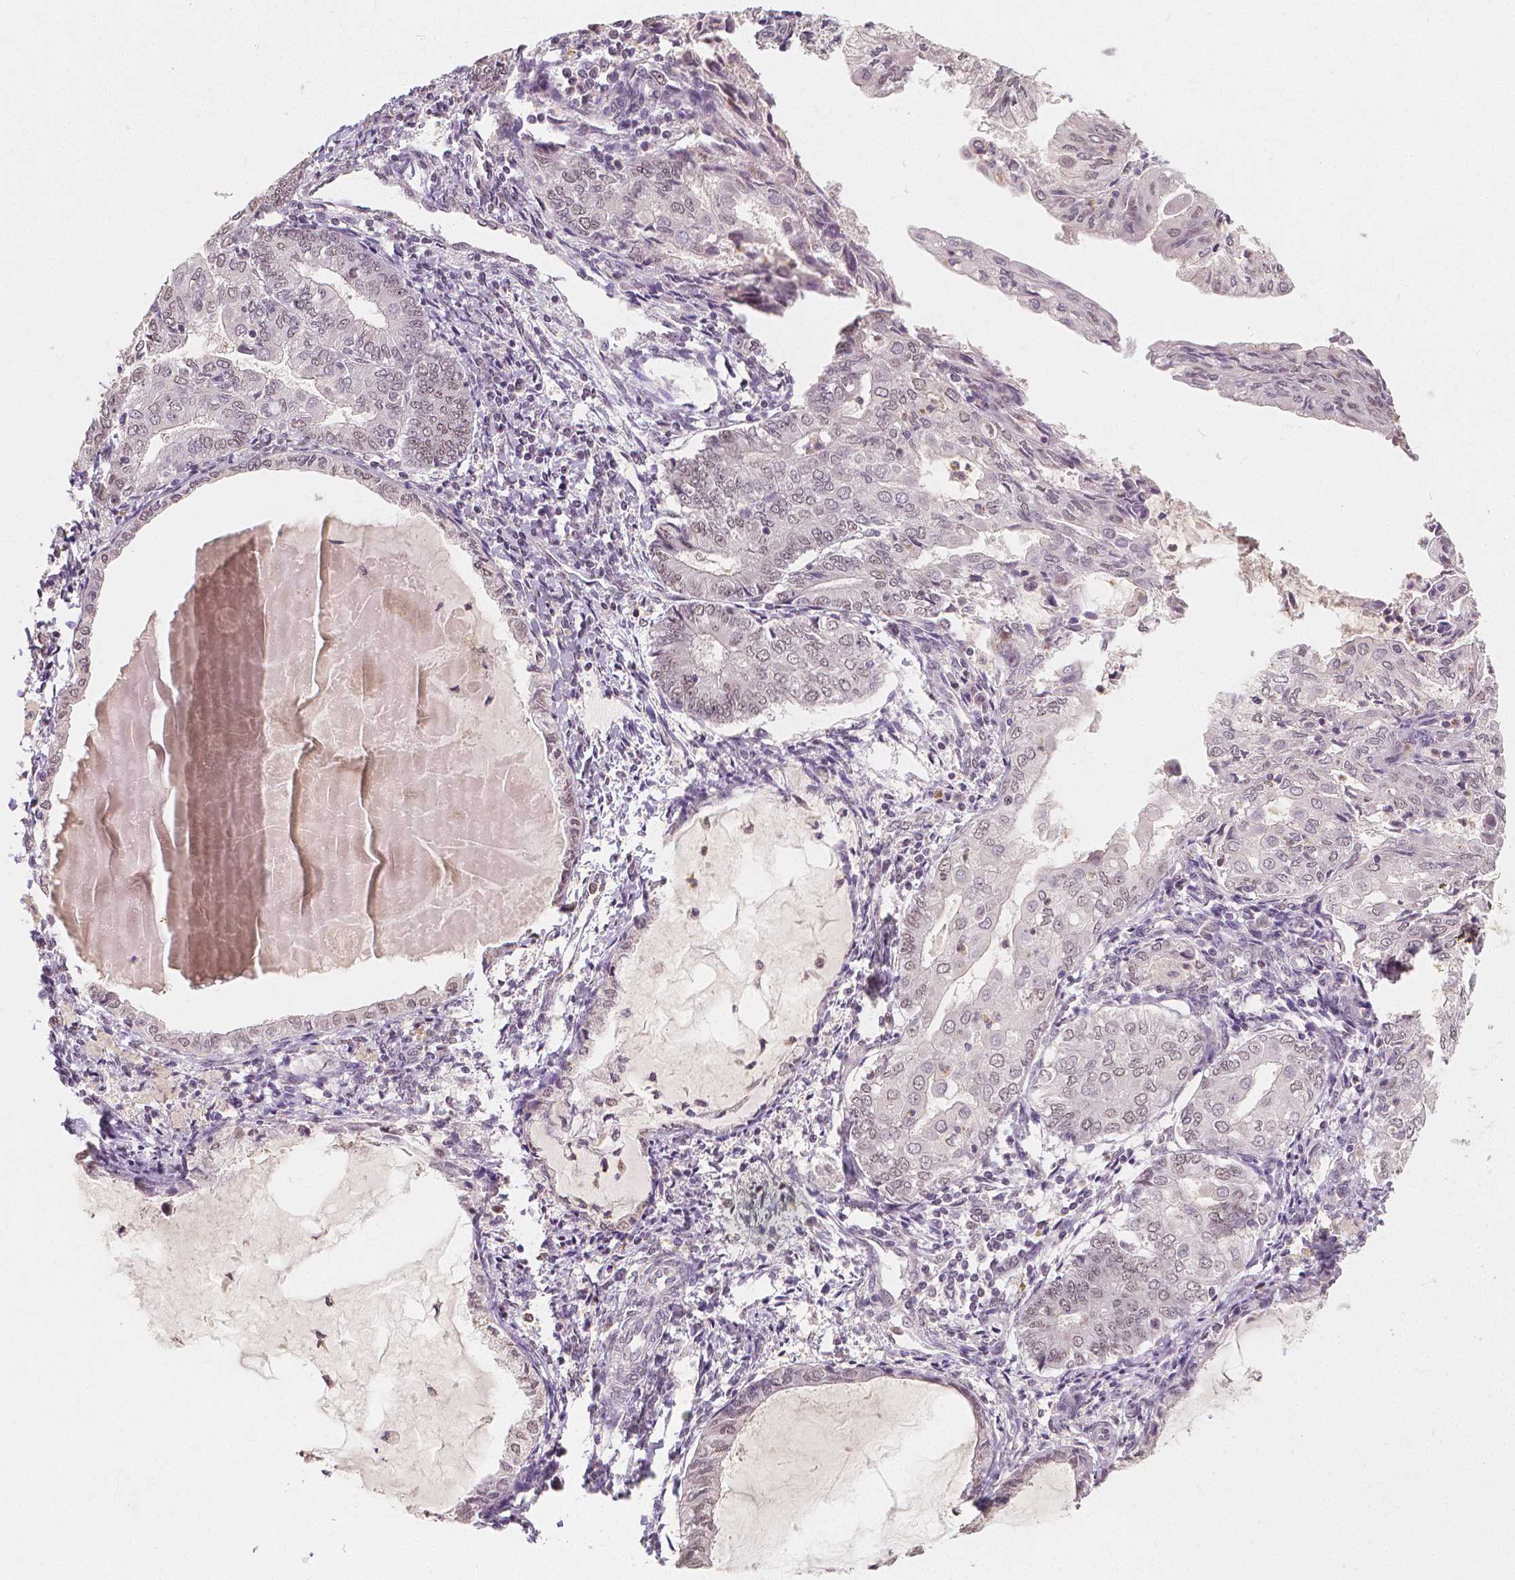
{"staining": {"intensity": "negative", "quantity": "none", "location": "none"}, "tissue": "endometrial cancer", "cell_type": "Tumor cells", "image_type": "cancer", "snomed": [{"axis": "morphology", "description": "Adenocarcinoma, NOS"}, {"axis": "topography", "description": "Endometrium"}], "caption": "There is no significant staining in tumor cells of endometrial cancer (adenocarcinoma).", "gene": "NOLC1", "patient": {"sex": "female", "age": 68}}